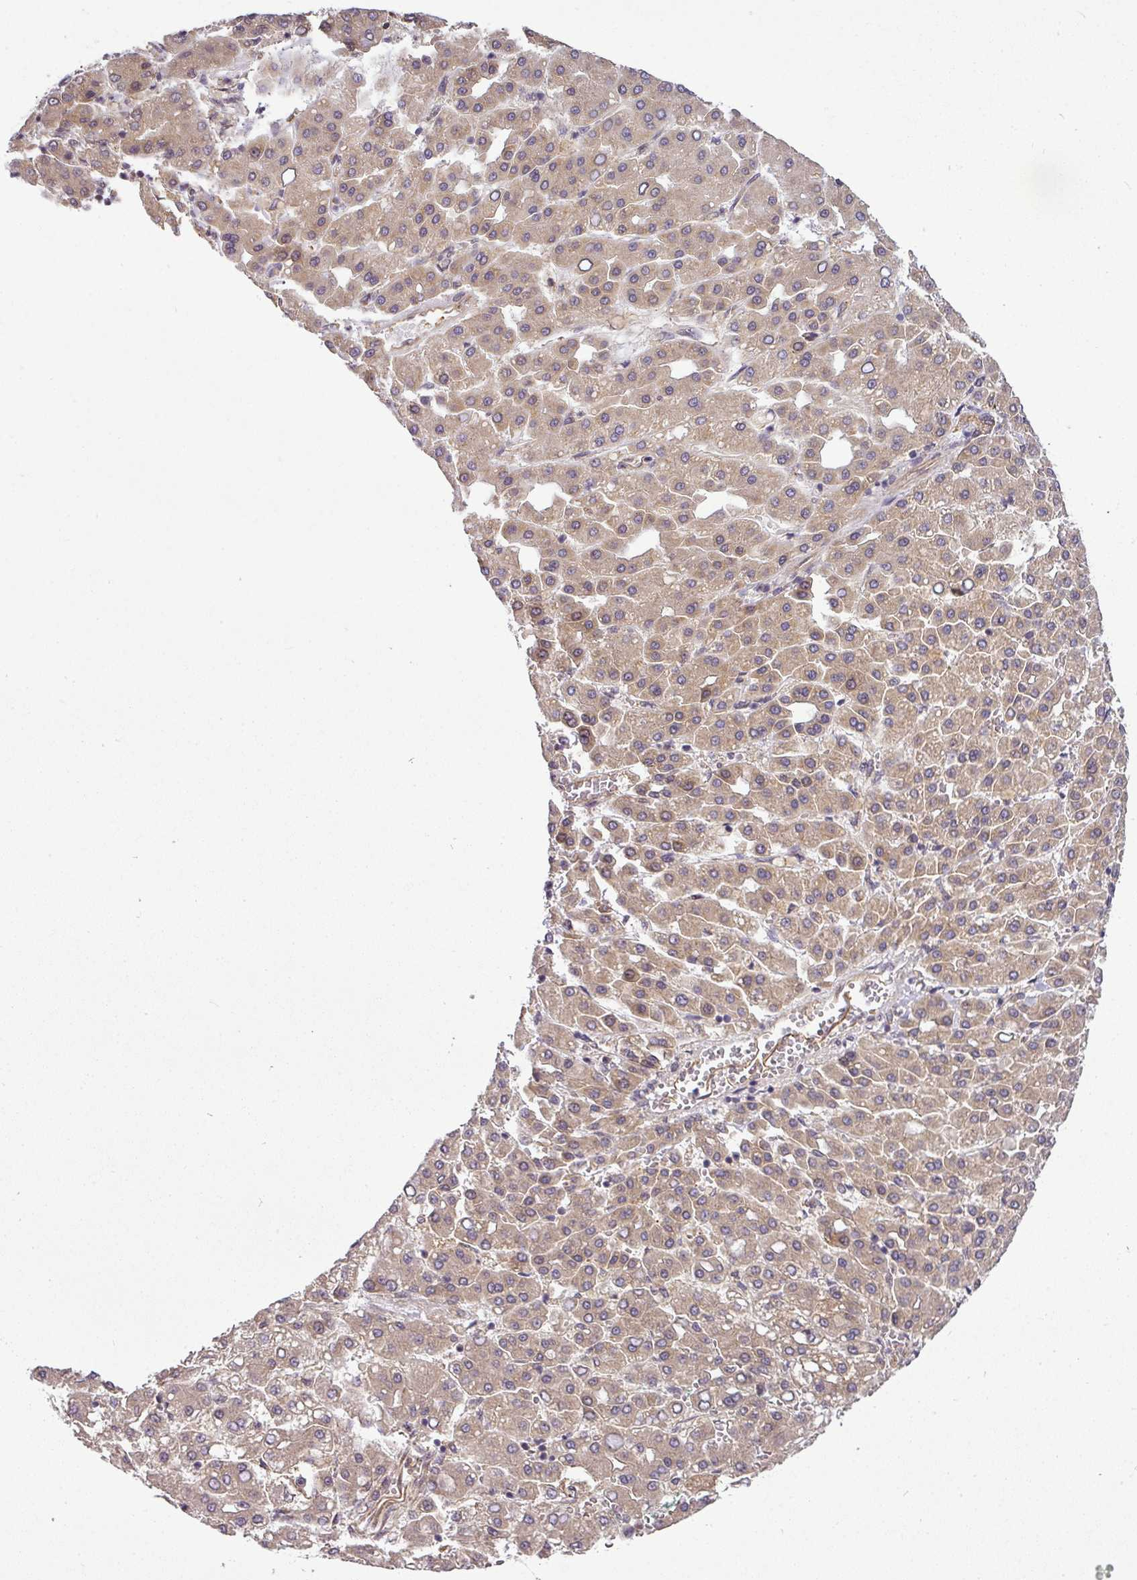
{"staining": {"intensity": "weak", "quantity": ">75%", "location": "cytoplasmic/membranous"}, "tissue": "liver cancer", "cell_type": "Tumor cells", "image_type": "cancer", "snomed": [{"axis": "morphology", "description": "Carcinoma, Hepatocellular, NOS"}, {"axis": "topography", "description": "Liver"}], "caption": "The immunohistochemical stain highlights weak cytoplasmic/membranous positivity in tumor cells of liver hepatocellular carcinoma tissue. The protein is shown in brown color, while the nuclei are stained blue.", "gene": "C1orf226", "patient": {"sex": "male", "age": 65}}